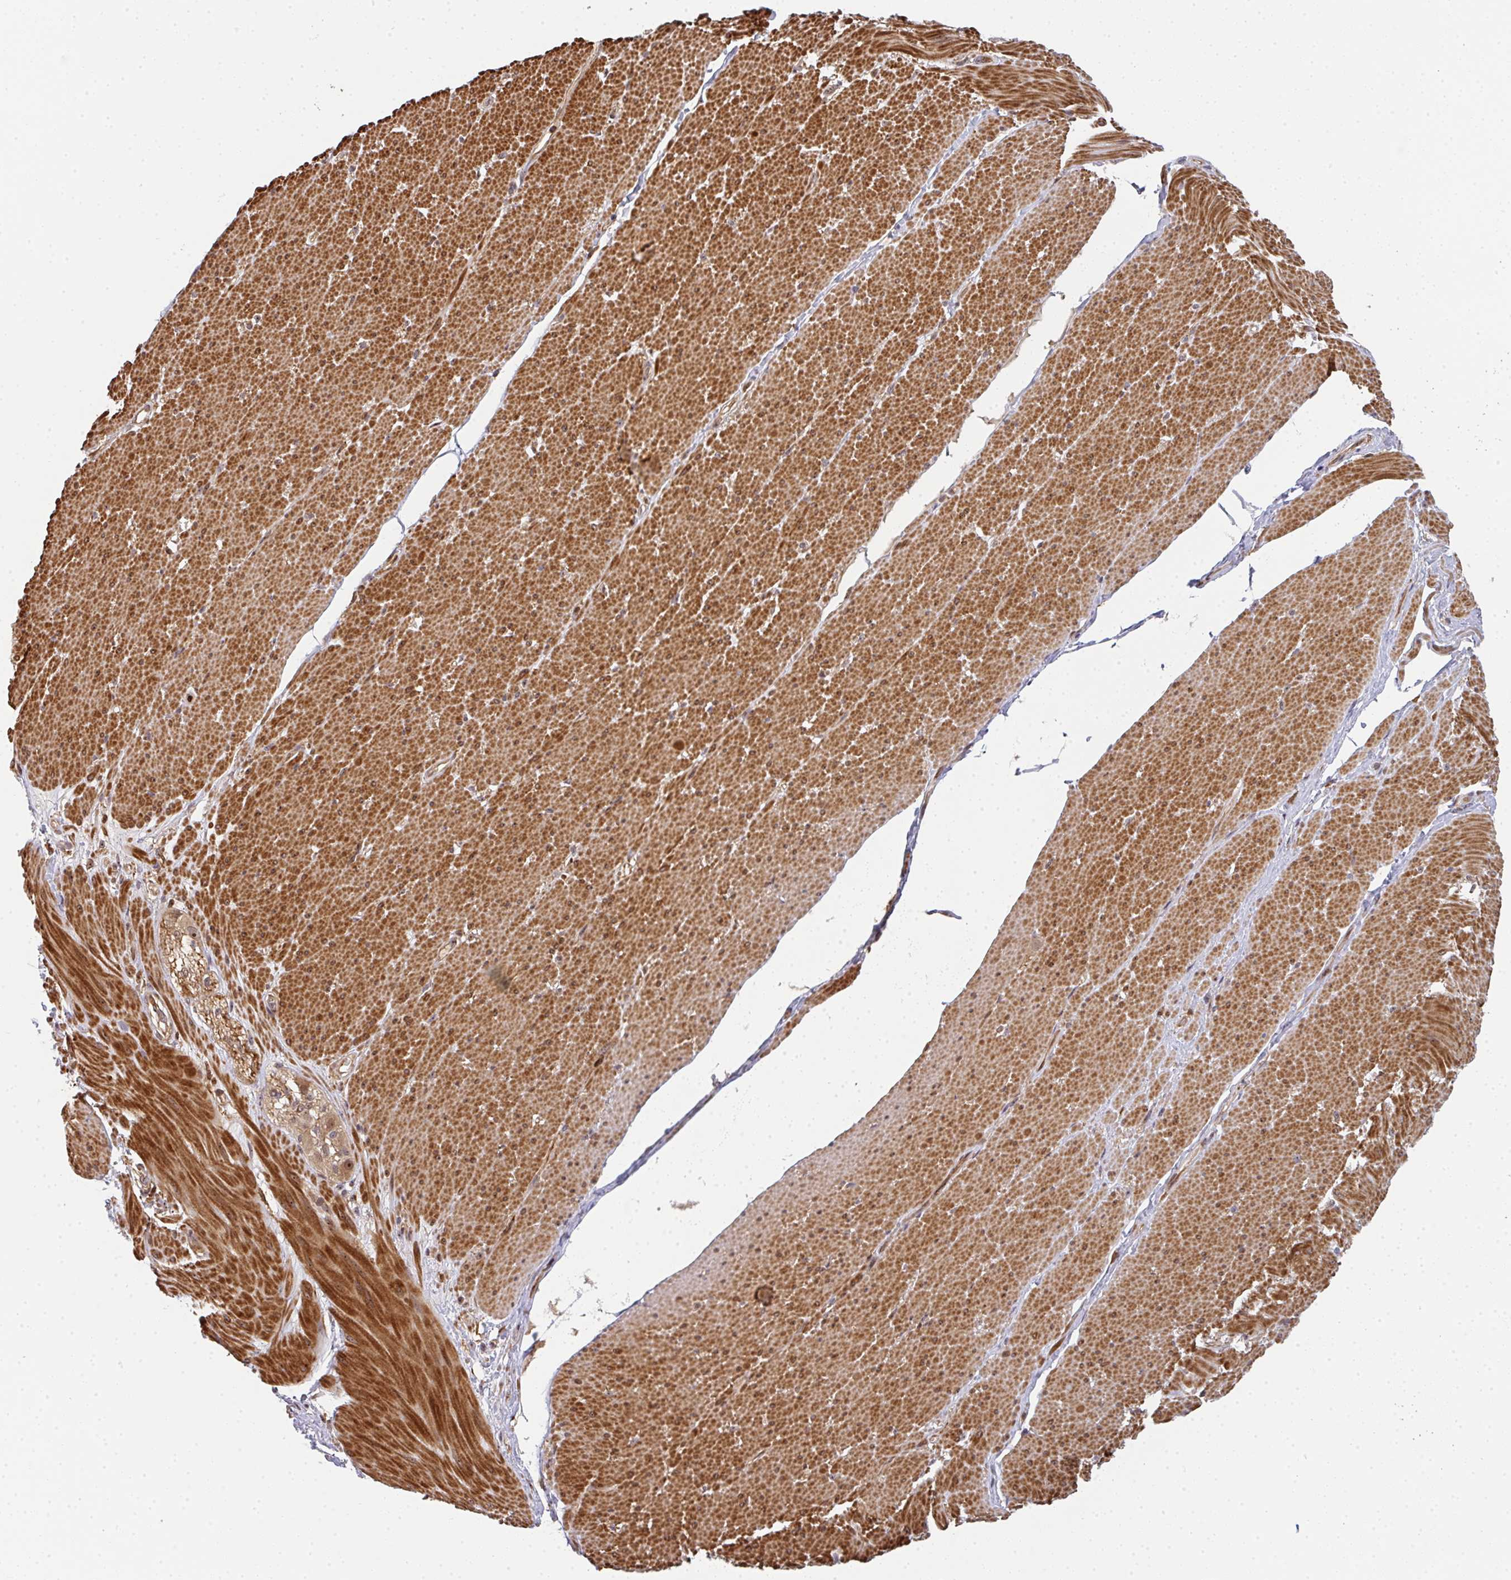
{"staining": {"intensity": "strong", "quantity": "25%-75%", "location": "cytoplasmic/membranous"}, "tissue": "smooth muscle", "cell_type": "Smooth muscle cells", "image_type": "normal", "snomed": [{"axis": "morphology", "description": "Normal tissue, NOS"}, {"axis": "topography", "description": "Smooth muscle"}, {"axis": "topography", "description": "Rectum"}], "caption": "DAB (3,3'-diaminobenzidine) immunohistochemical staining of unremarkable smooth muscle shows strong cytoplasmic/membranous protein positivity in about 25%-75% of smooth muscle cells.", "gene": "SIMC1", "patient": {"sex": "male", "age": 53}}